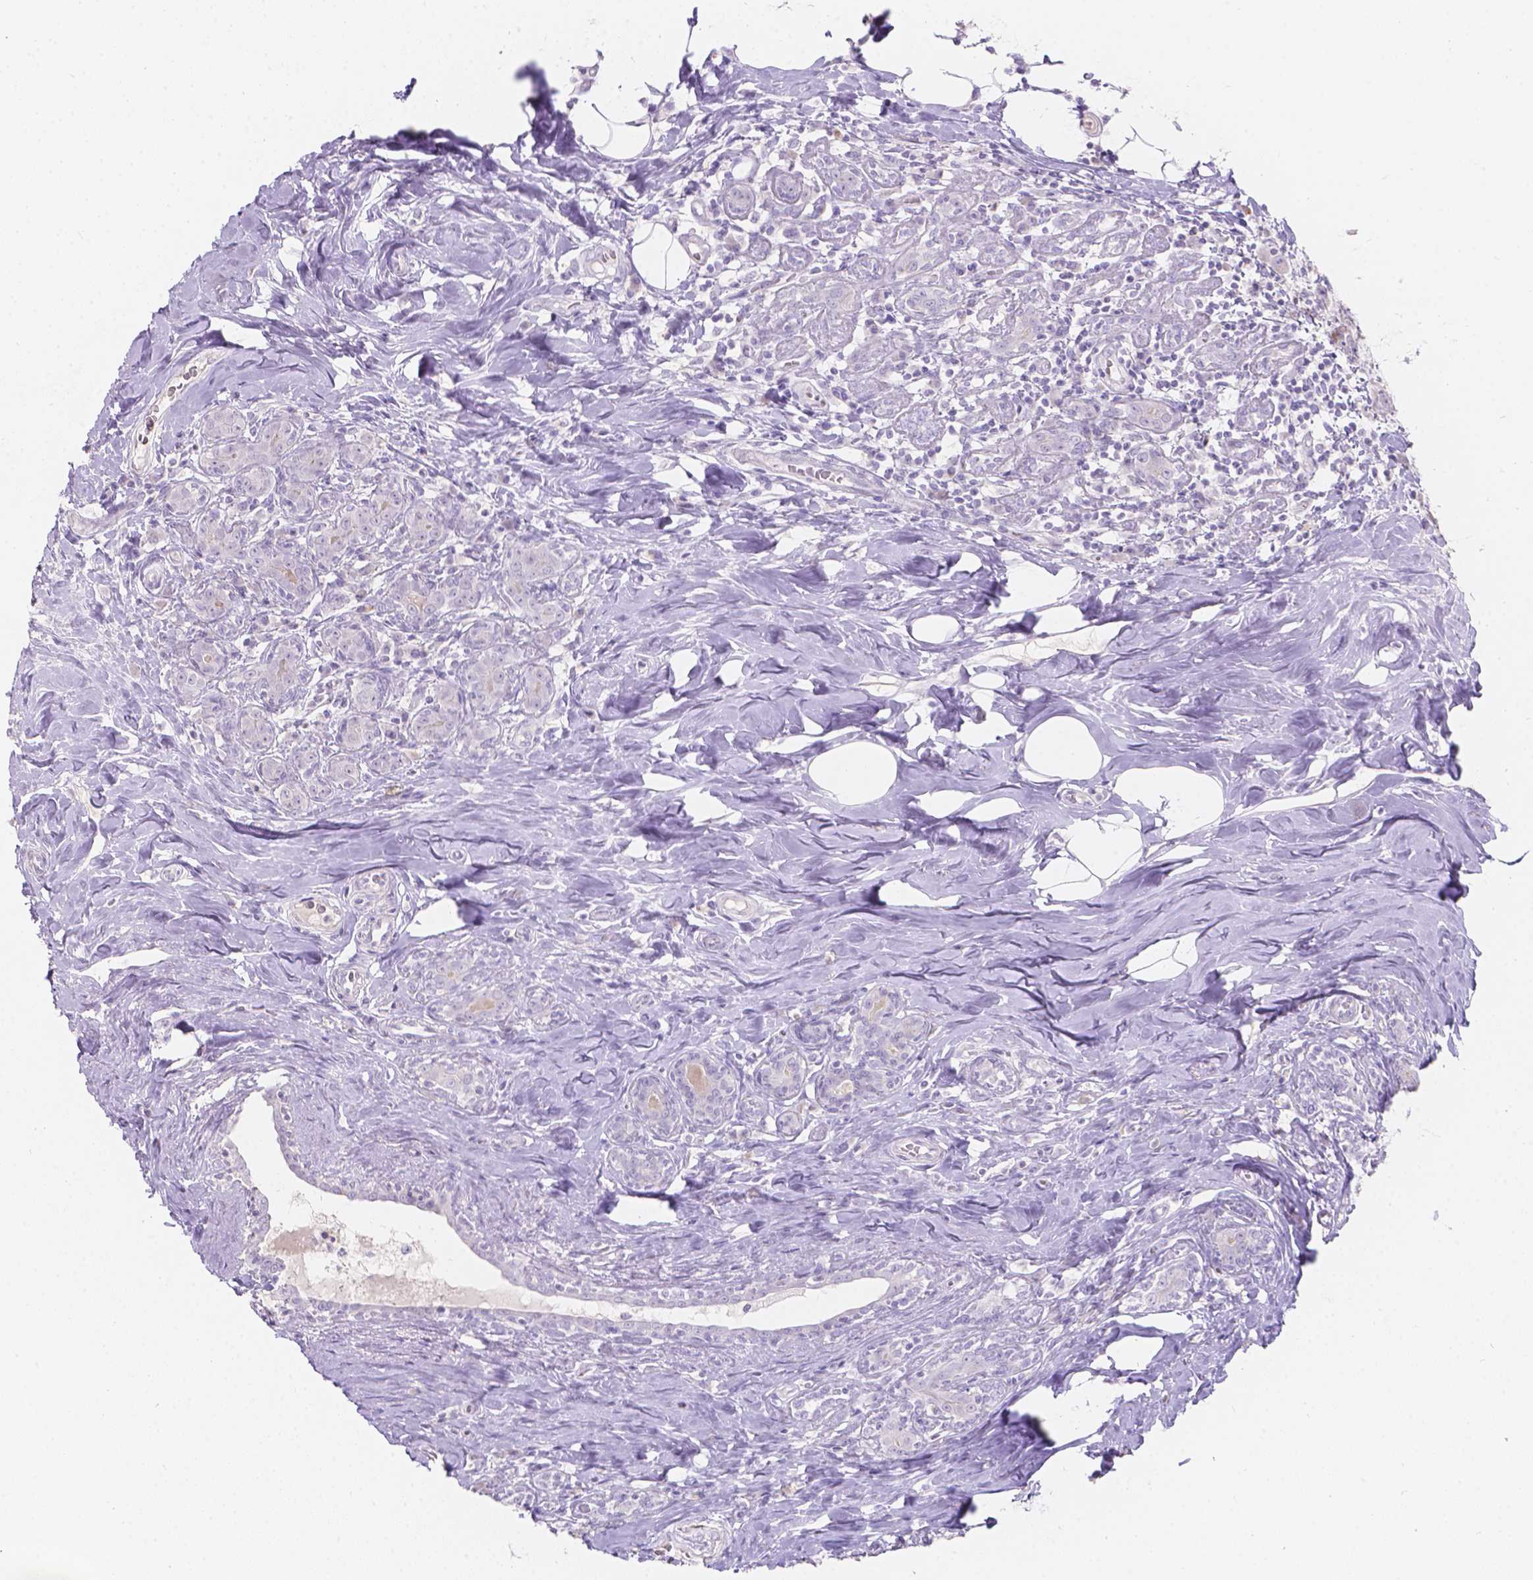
{"staining": {"intensity": "negative", "quantity": "none", "location": "none"}, "tissue": "breast cancer", "cell_type": "Tumor cells", "image_type": "cancer", "snomed": [{"axis": "morphology", "description": "Normal tissue, NOS"}, {"axis": "morphology", "description": "Duct carcinoma"}, {"axis": "topography", "description": "Breast"}], "caption": "Immunohistochemistry (IHC) micrograph of neoplastic tissue: human breast cancer (invasive ductal carcinoma) stained with DAB reveals no significant protein staining in tumor cells. The staining was performed using DAB to visualize the protein expression in brown, while the nuclei were stained in blue with hematoxylin (Magnification: 20x).", "gene": "HTN3", "patient": {"sex": "female", "age": 43}}